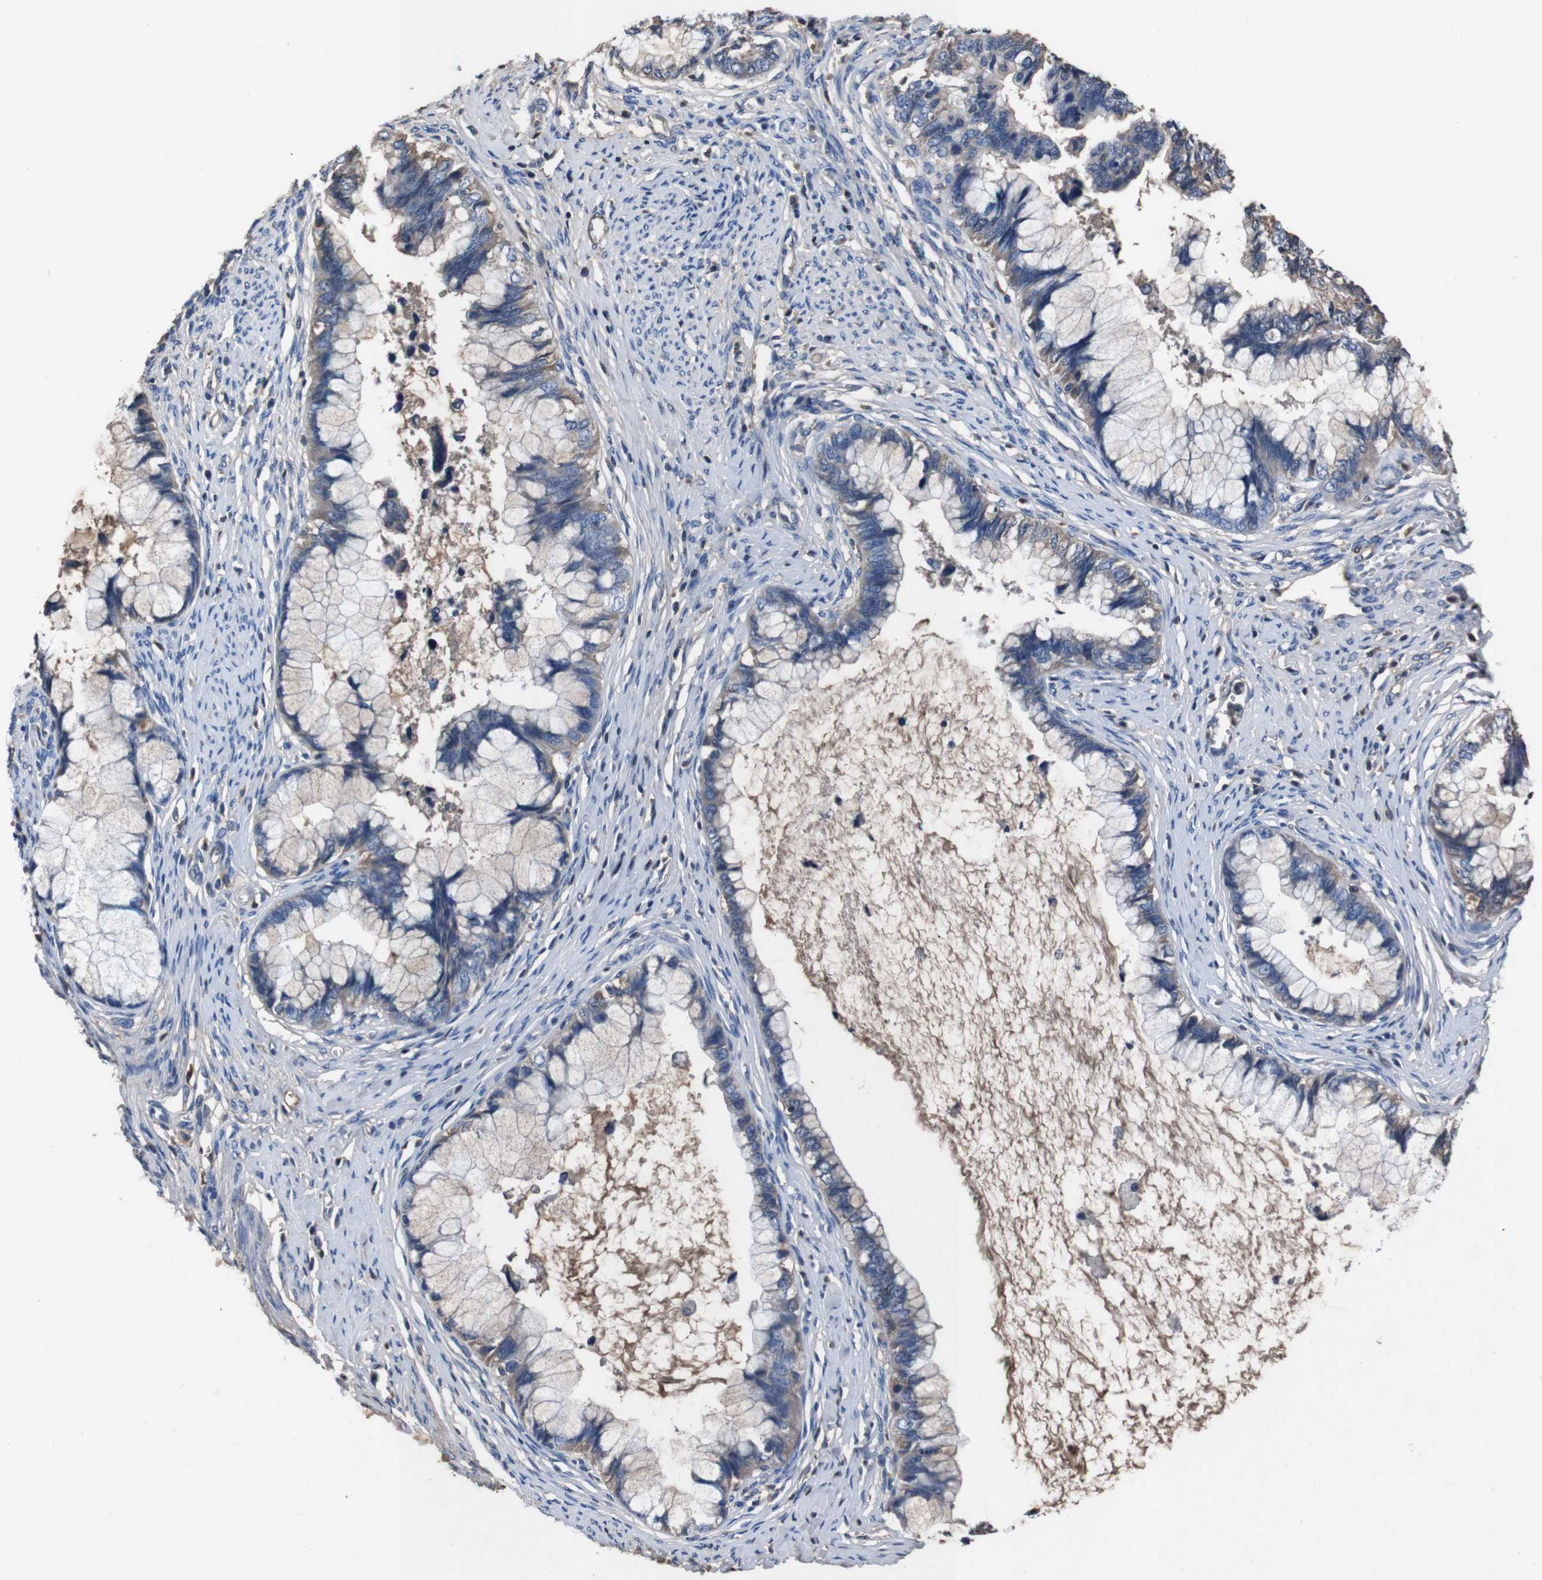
{"staining": {"intensity": "weak", "quantity": ">75%", "location": "cytoplasmic/membranous"}, "tissue": "cervical cancer", "cell_type": "Tumor cells", "image_type": "cancer", "snomed": [{"axis": "morphology", "description": "Adenocarcinoma, NOS"}, {"axis": "topography", "description": "Cervix"}], "caption": "Adenocarcinoma (cervical) stained with a brown dye shows weak cytoplasmic/membranous positive expression in about >75% of tumor cells.", "gene": "LEP", "patient": {"sex": "female", "age": 44}}